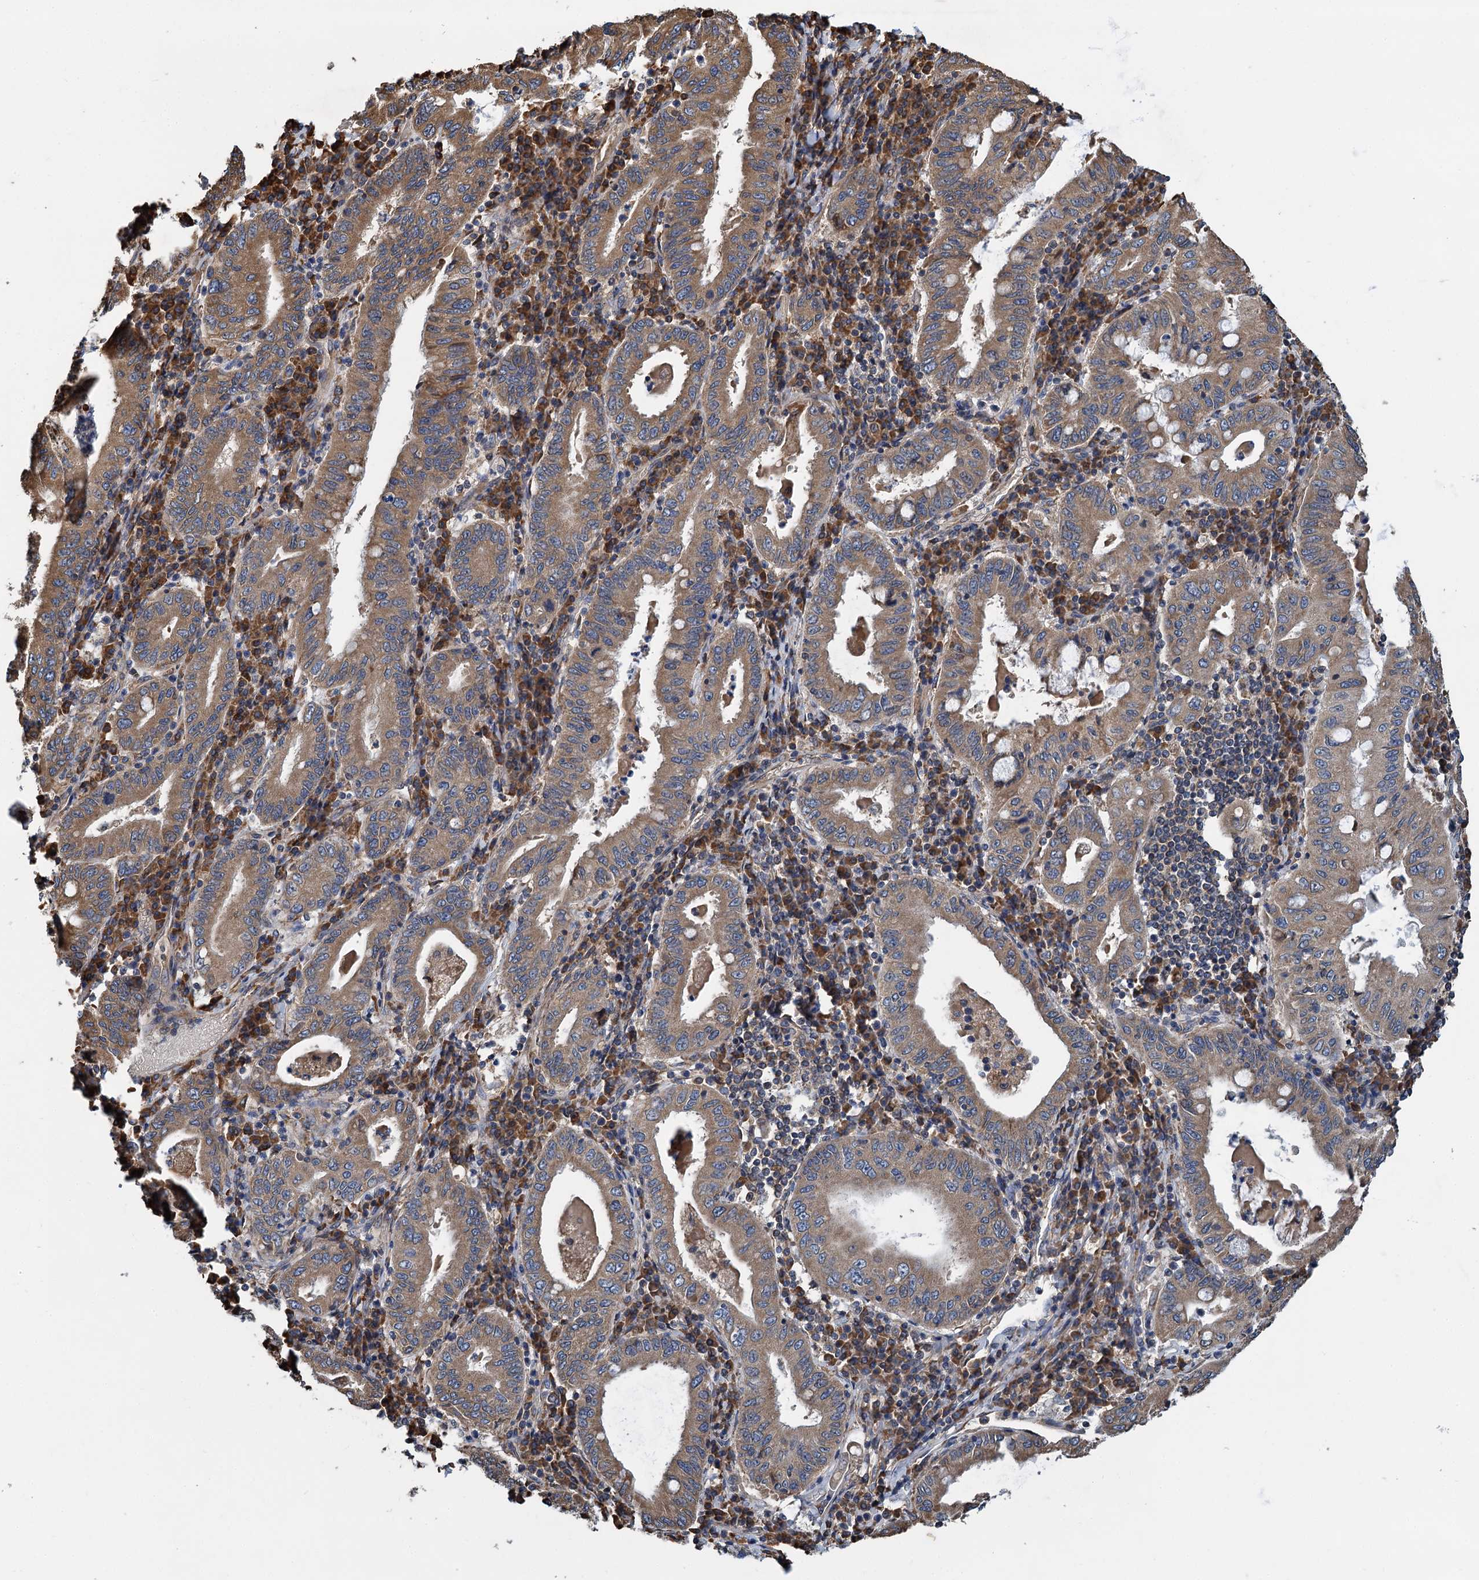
{"staining": {"intensity": "moderate", "quantity": ">75%", "location": "cytoplasmic/membranous"}, "tissue": "stomach cancer", "cell_type": "Tumor cells", "image_type": "cancer", "snomed": [{"axis": "morphology", "description": "Normal tissue, NOS"}, {"axis": "morphology", "description": "Adenocarcinoma, NOS"}, {"axis": "topography", "description": "Esophagus"}, {"axis": "topography", "description": "Stomach, upper"}, {"axis": "topography", "description": "Peripheral nerve tissue"}], "caption": "Protein positivity by IHC demonstrates moderate cytoplasmic/membranous staining in approximately >75% of tumor cells in stomach cancer (adenocarcinoma).", "gene": "LINS1", "patient": {"sex": "male", "age": 62}}